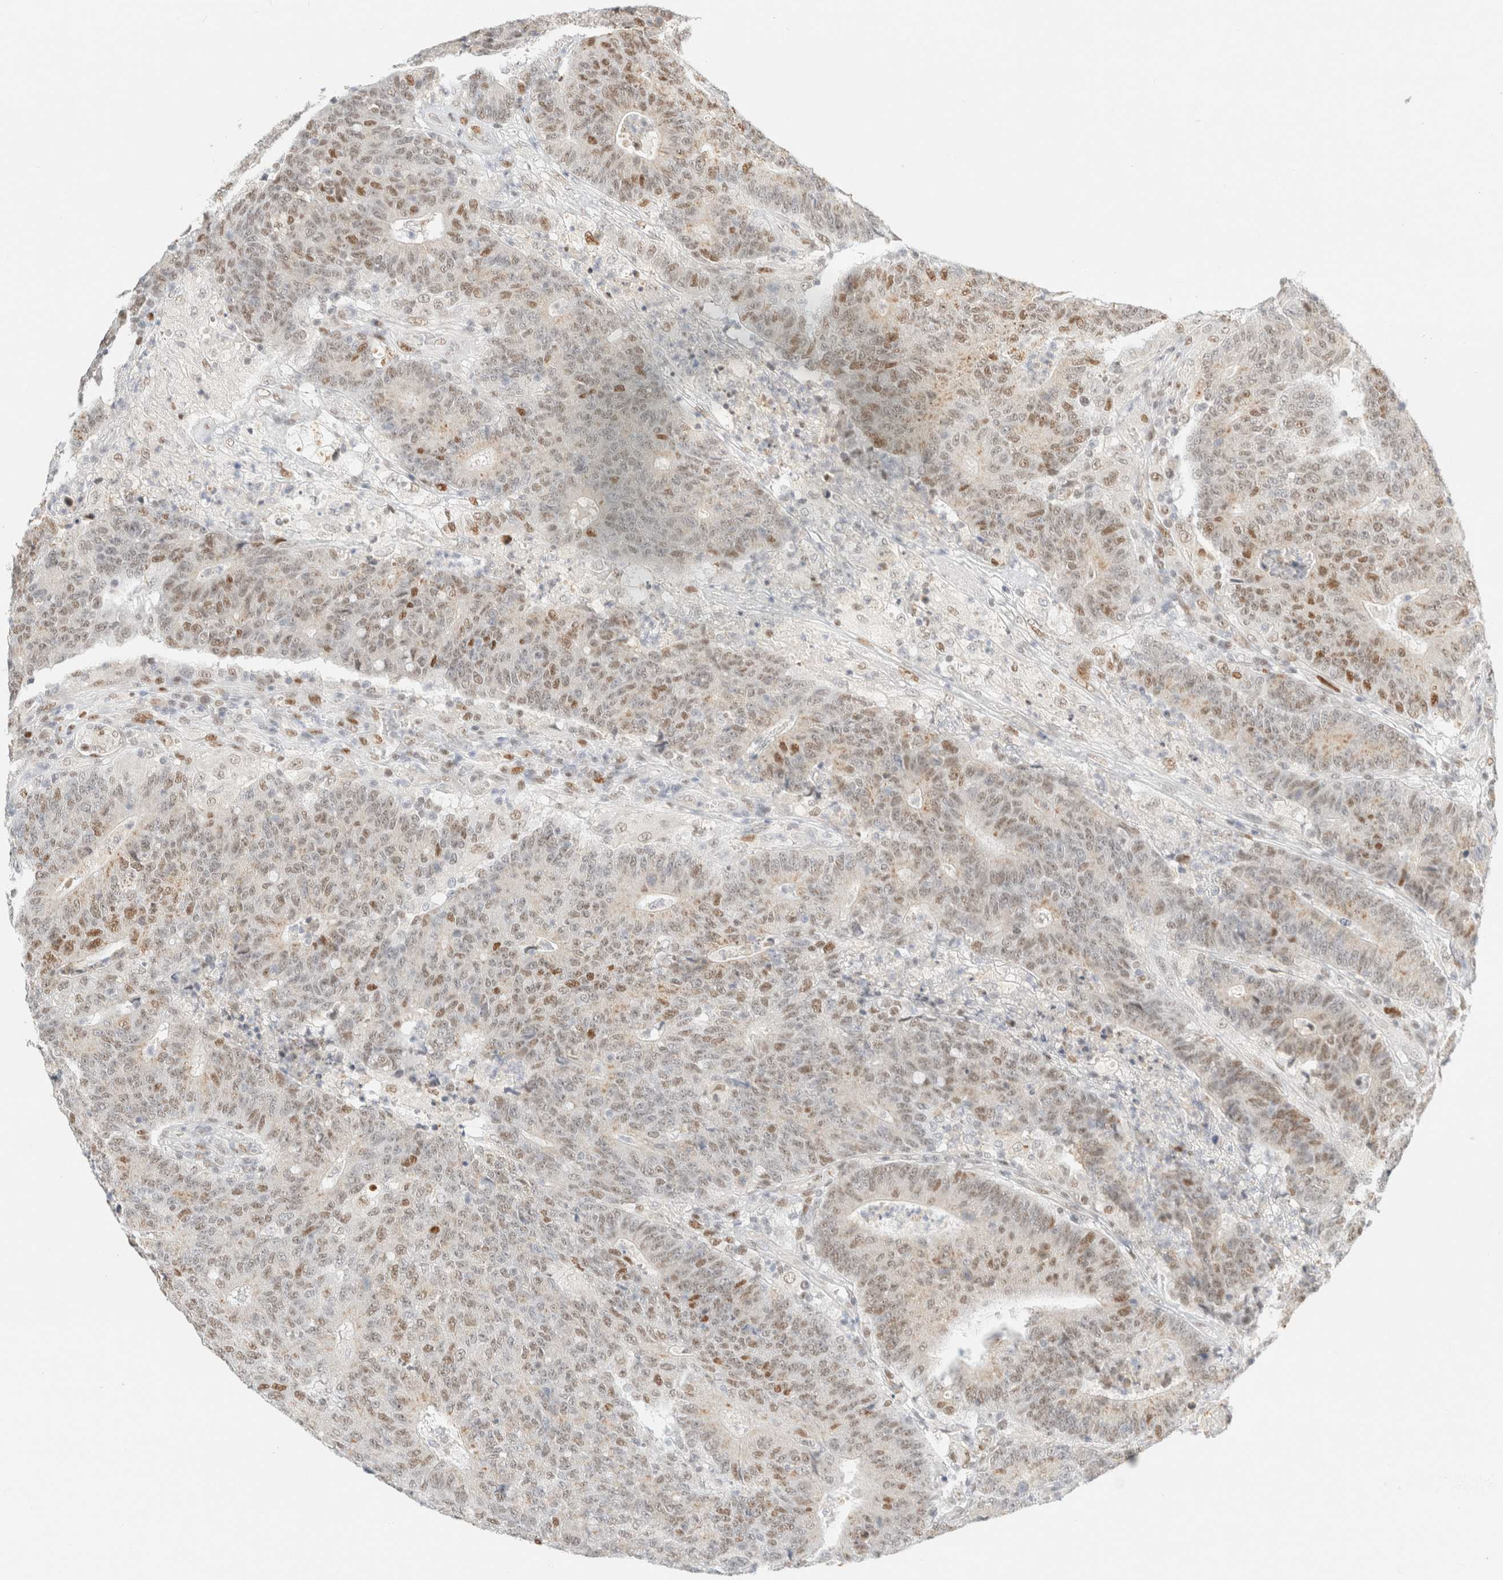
{"staining": {"intensity": "moderate", "quantity": "25%-75%", "location": "nuclear"}, "tissue": "colorectal cancer", "cell_type": "Tumor cells", "image_type": "cancer", "snomed": [{"axis": "morphology", "description": "Normal tissue, NOS"}, {"axis": "morphology", "description": "Adenocarcinoma, NOS"}, {"axis": "topography", "description": "Colon"}], "caption": "IHC photomicrograph of neoplastic tissue: colorectal cancer stained using immunohistochemistry (IHC) exhibits medium levels of moderate protein expression localized specifically in the nuclear of tumor cells, appearing as a nuclear brown color.", "gene": "DDB2", "patient": {"sex": "female", "age": 75}}